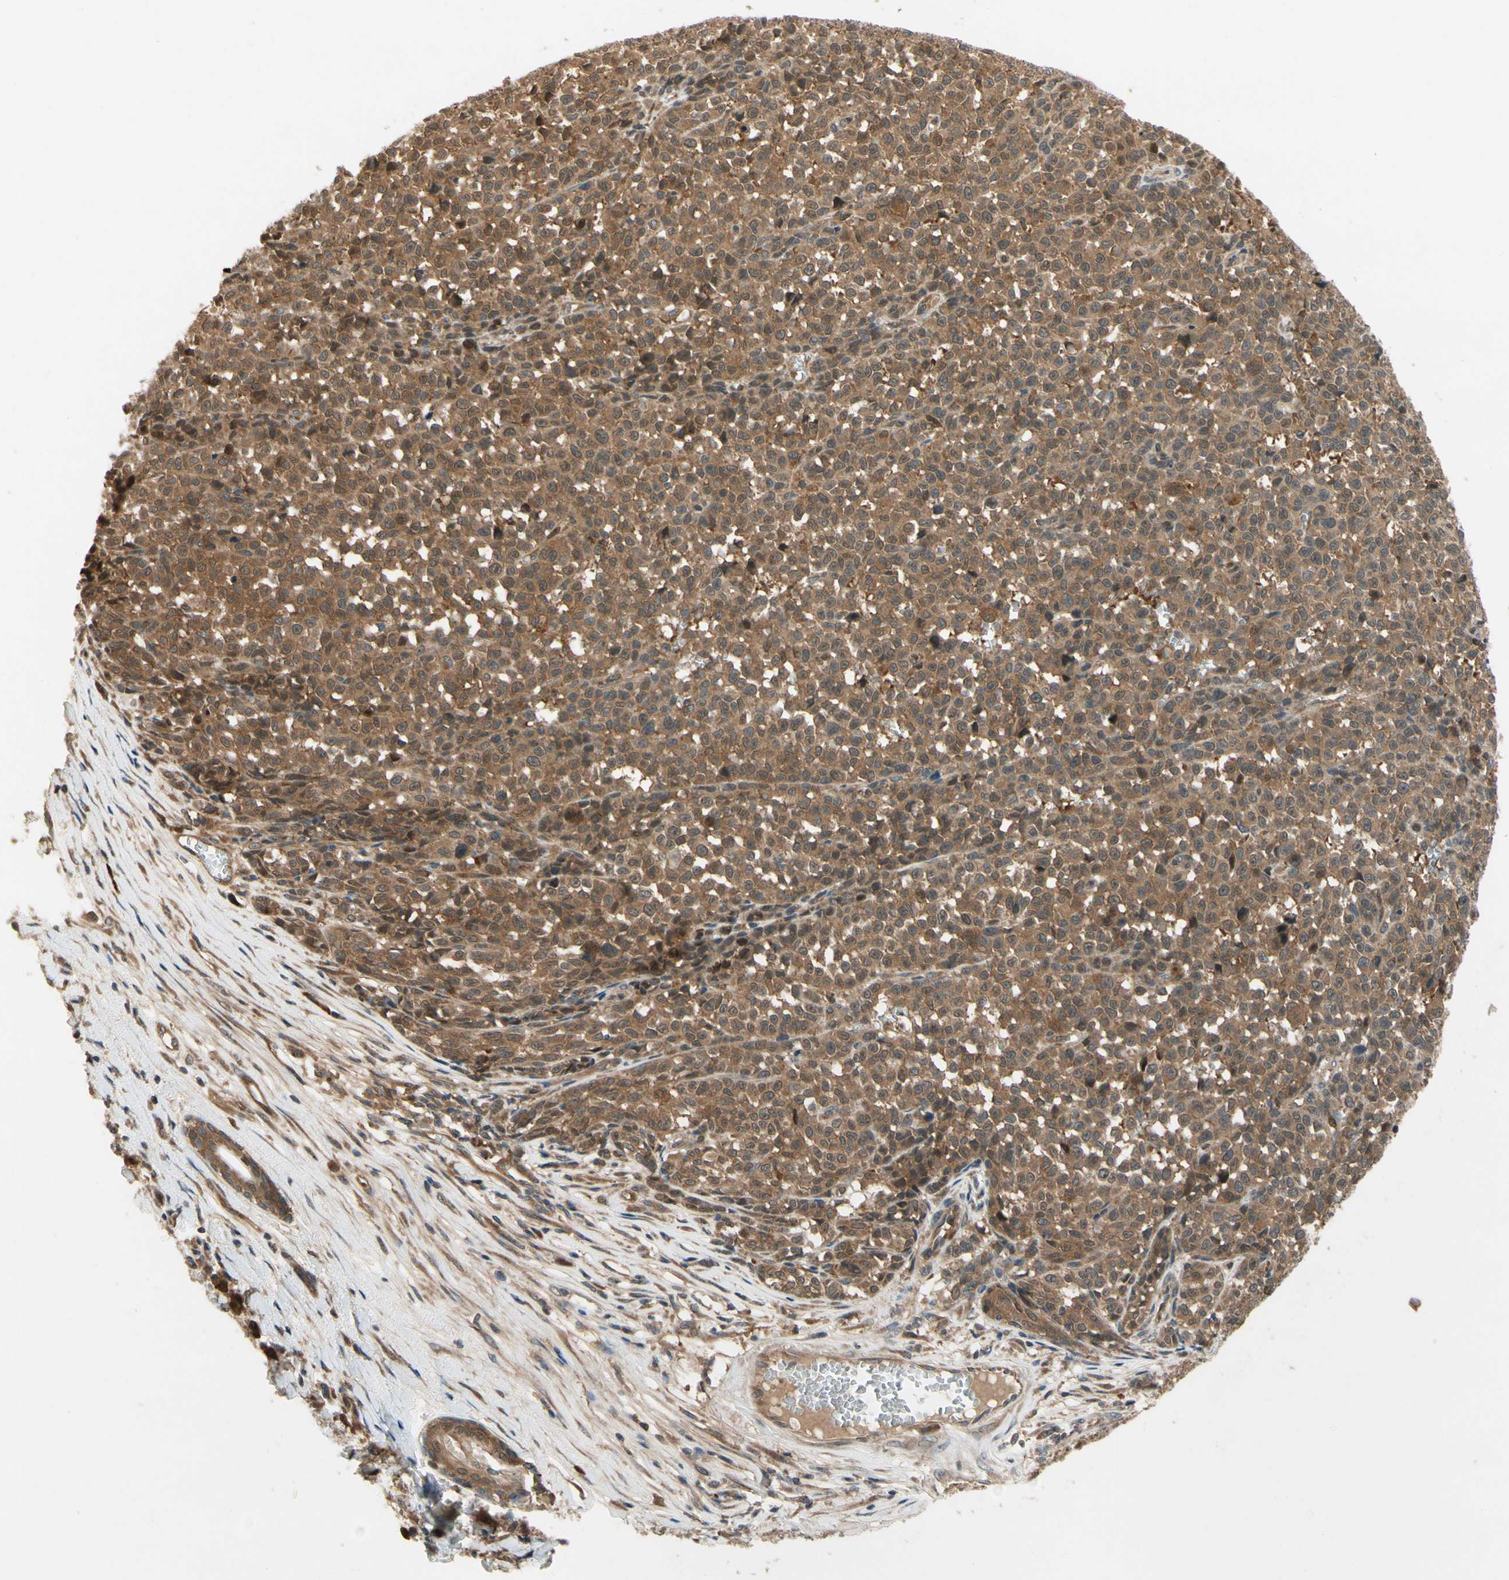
{"staining": {"intensity": "moderate", "quantity": ">75%", "location": "cytoplasmic/membranous"}, "tissue": "melanoma", "cell_type": "Tumor cells", "image_type": "cancer", "snomed": [{"axis": "morphology", "description": "Malignant melanoma, NOS"}, {"axis": "topography", "description": "Skin"}], "caption": "Melanoma stained with DAB (3,3'-diaminobenzidine) immunohistochemistry demonstrates medium levels of moderate cytoplasmic/membranous staining in about >75% of tumor cells. (DAB (3,3'-diaminobenzidine) IHC, brown staining for protein, blue staining for nuclei).", "gene": "TDRP", "patient": {"sex": "female", "age": 82}}